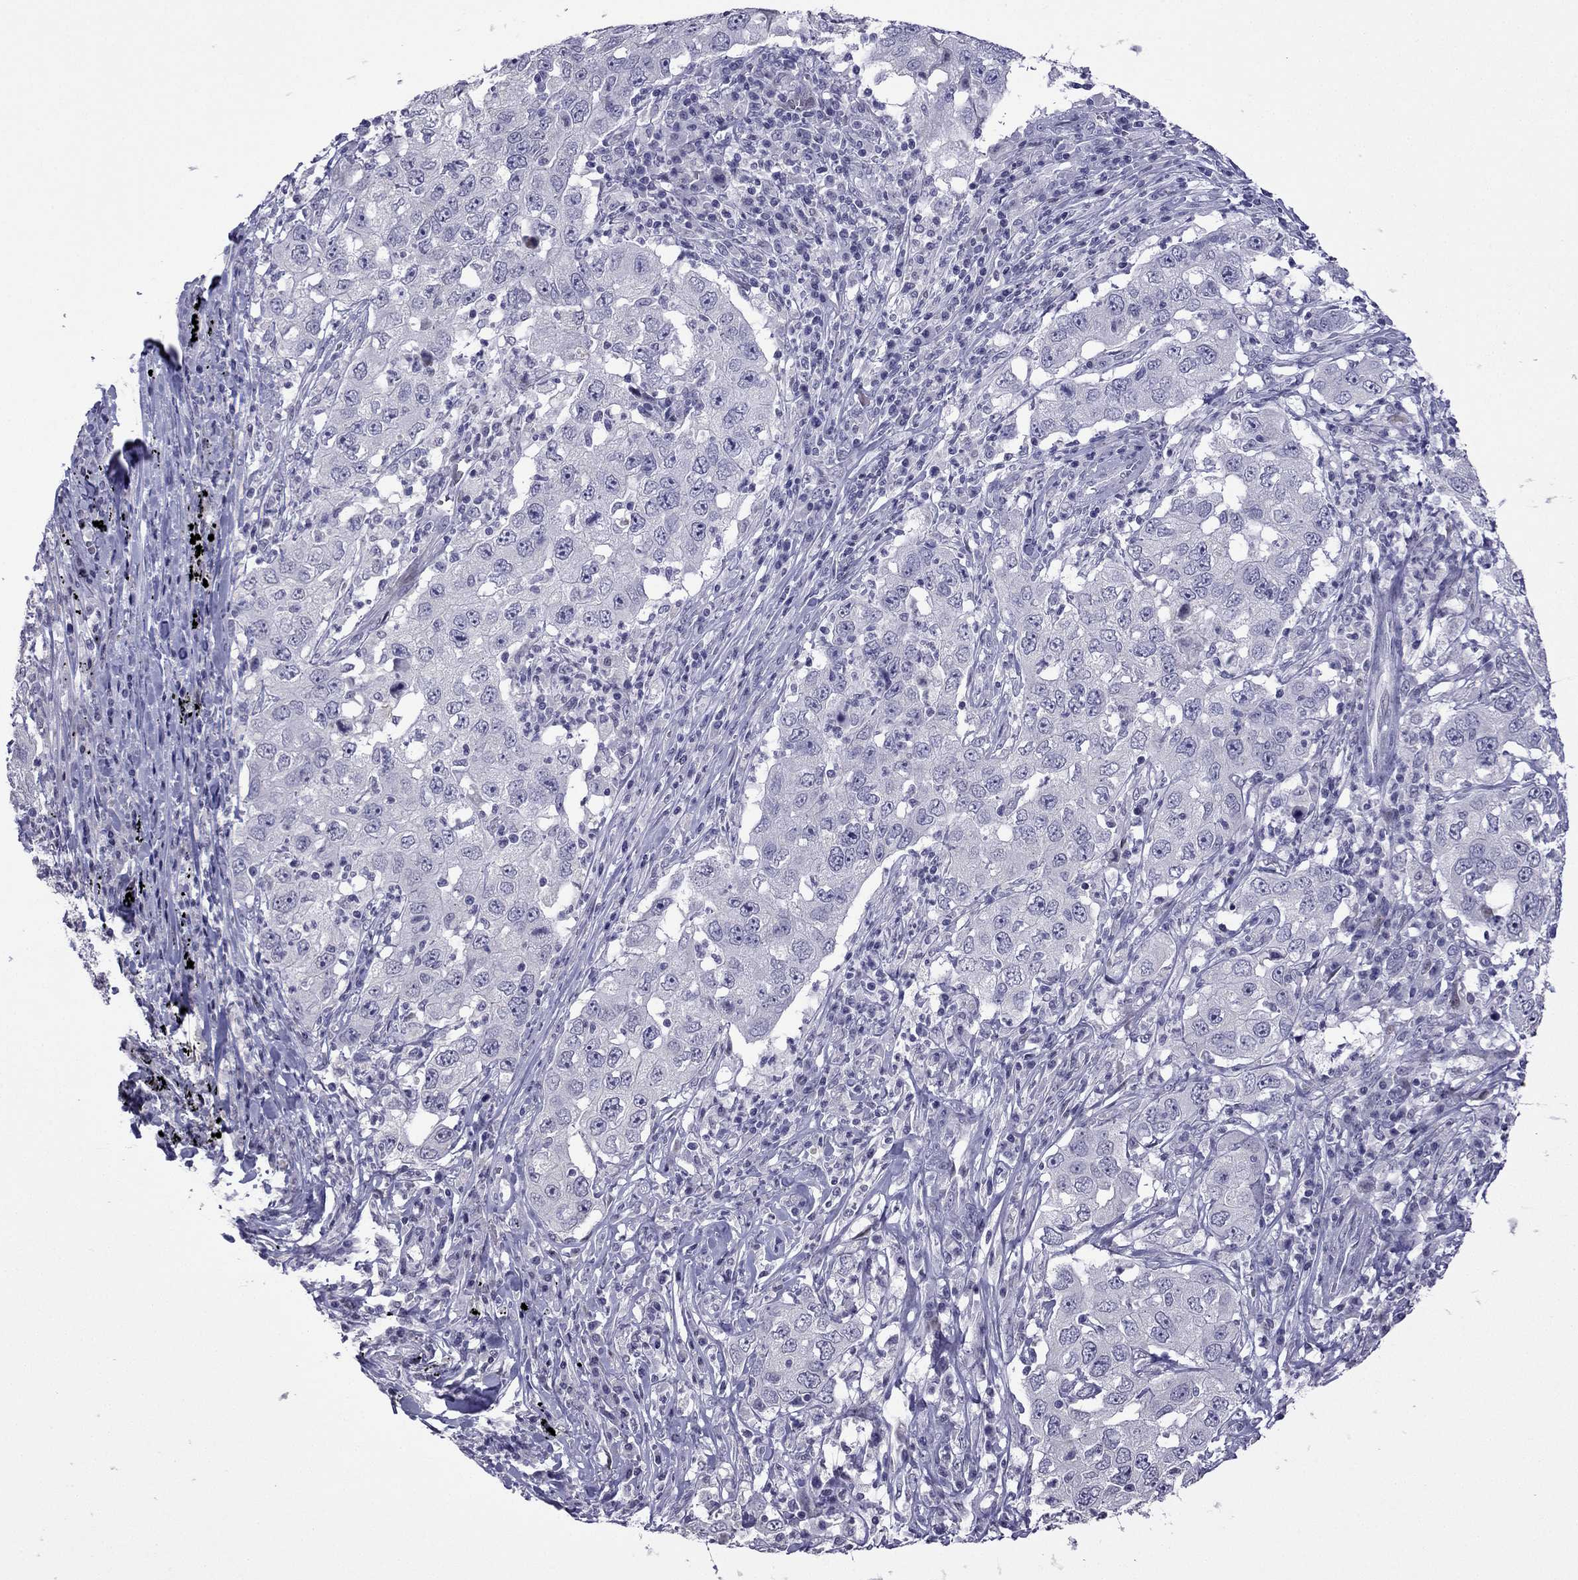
{"staining": {"intensity": "negative", "quantity": "none", "location": "none"}, "tissue": "lung cancer", "cell_type": "Tumor cells", "image_type": "cancer", "snomed": [{"axis": "morphology", "description": "Adenocarcinoma, NOS"}, {"axis": "topography", "description": "Lung"}], "caption": "Immunohistochemistry (IHC) photomicrograph of neoplastic tissue: human lung adenocarcinoma stained with DAB shows no significant protein expression in tumor cells.", "gene": "CFAP70", "patient": {"sex": "male", "age": 73}}